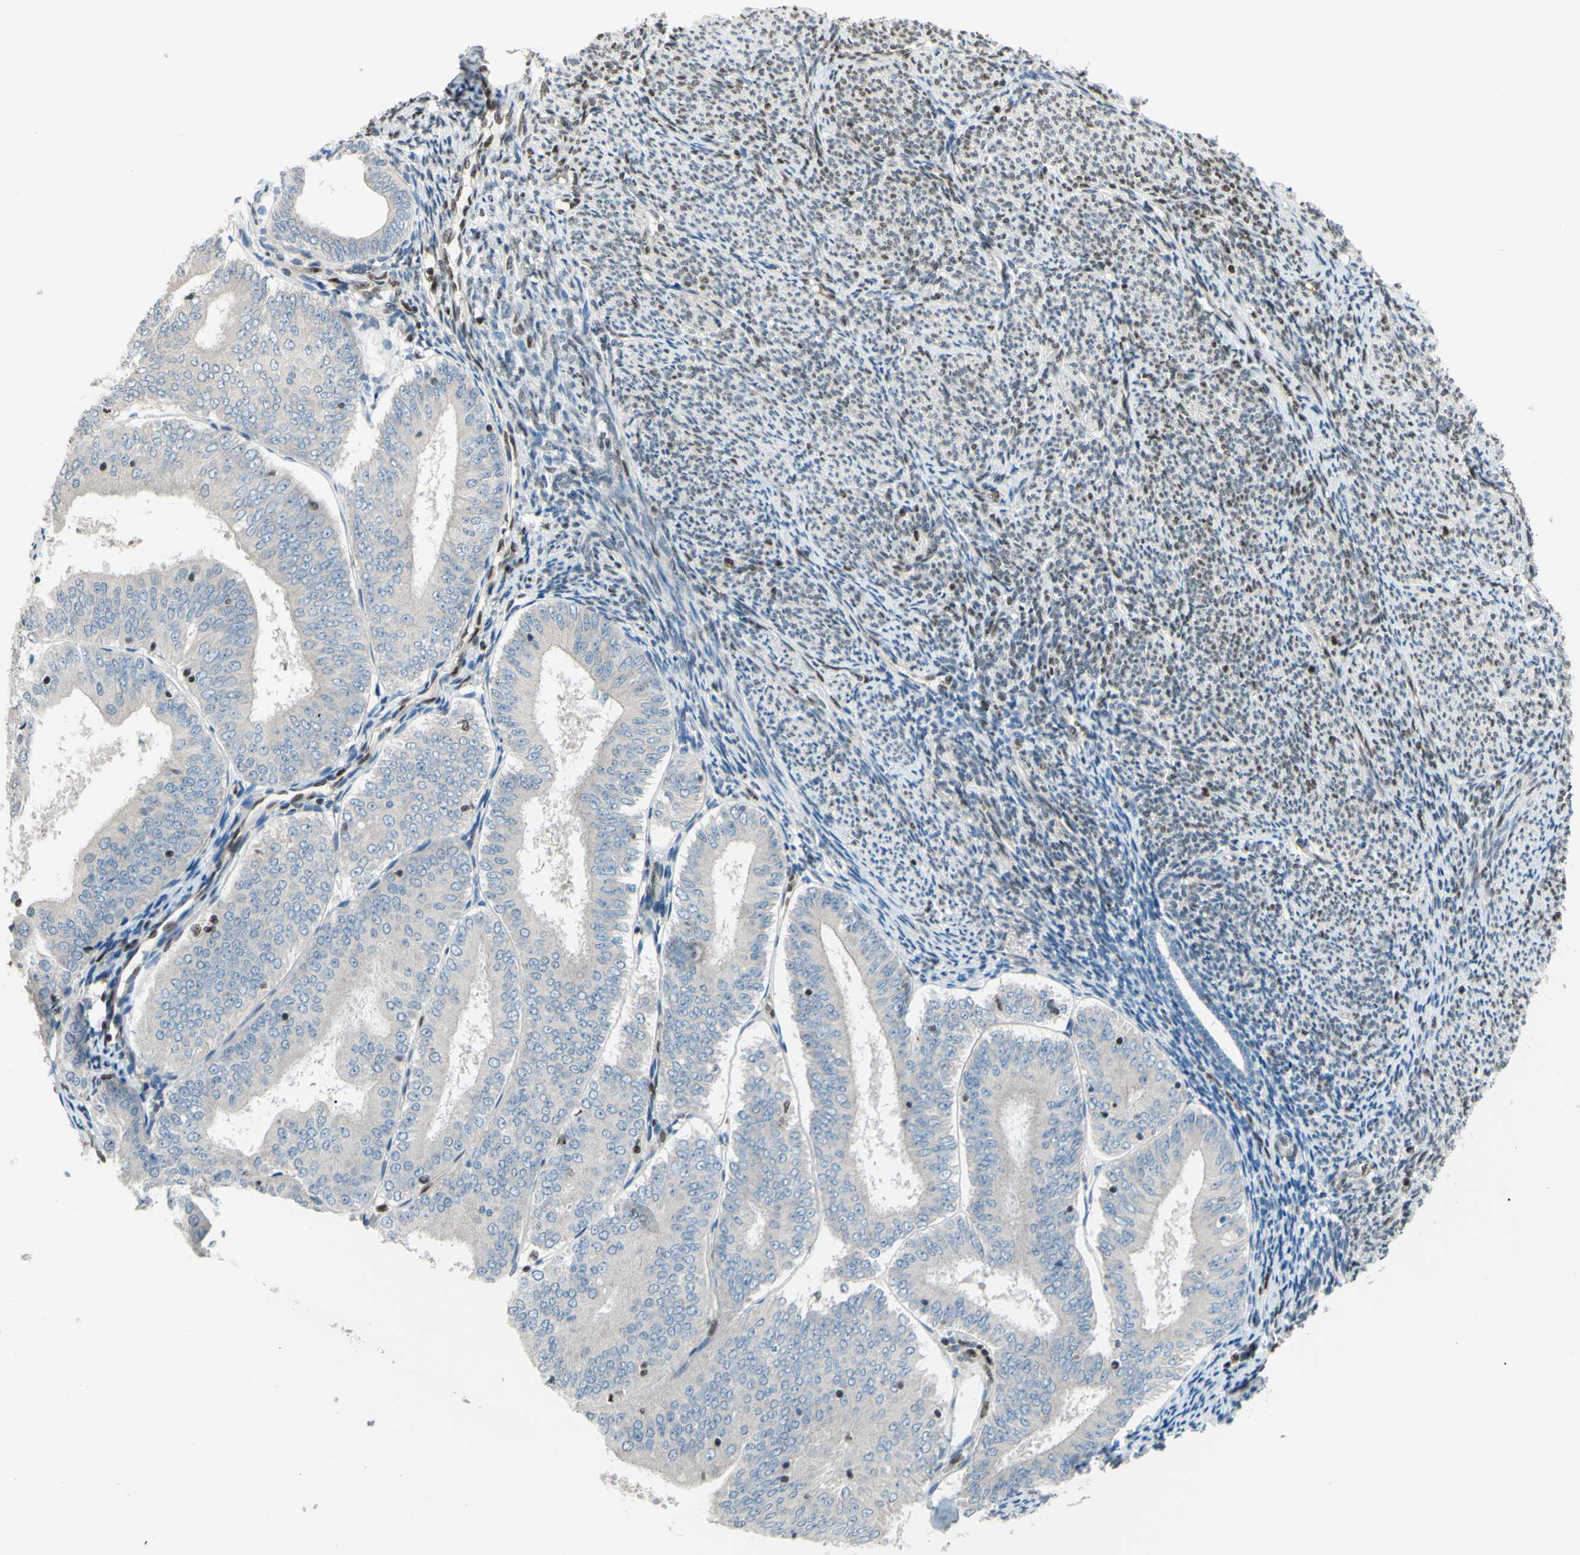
{"staining": {"intensity": "weak", "quantity": ">75%", "location": "cytoplasmic/membranous"}, "tissue": "endometrial cancer", "cell_type": "Tumor cells", "image_type": "cancer", "snomed": [{"axis": "morphology", "description": "Adenocarcinoma, NOS"}, {"axis": "topography", "description": "Endometrium"}], "caption": "IHC photomicrograph of neoplastic tissue: endometrial adenocarcinoma stained using immunohistochemistry displays low levels of weak protein expression localized specifically in the cytoplasmic/membranous of tumor cells, appearing as a cytoplasmic/membranous brown color.", "gene": "FKBP5", "patient": {"sex": "female", "age": 63}}